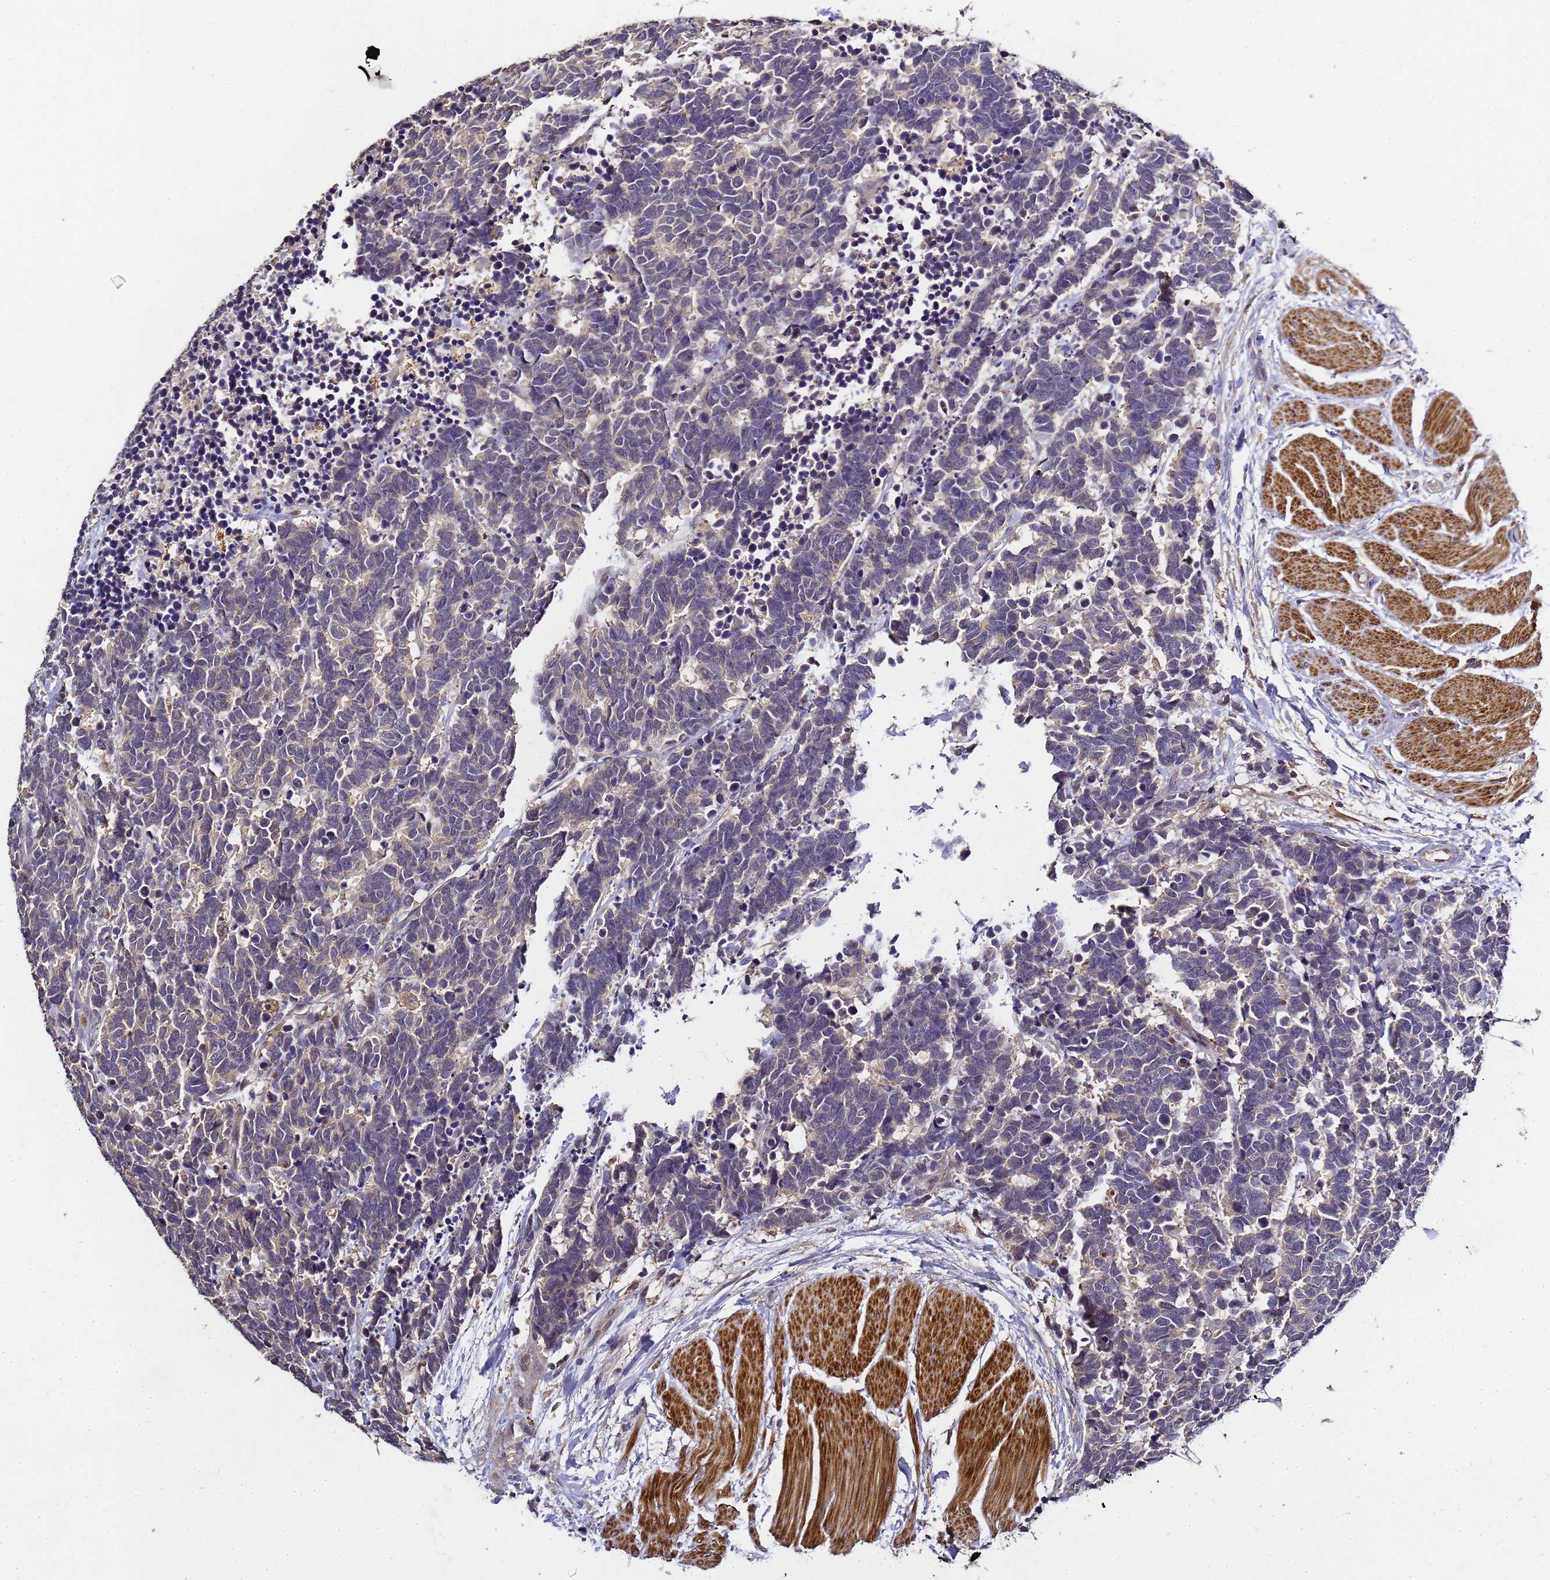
{"staining": {"intensity": "weak", "quantity": "<25%", "location": "cytoplasmic/membranous"}, "tissue": "carcinoid", "cell_type": "Tumor cells", "image_type": "cancer", "snomed": [{"axis": "morphology", "description": "Carcinoma, NOS"}, {"axis": "morphology", "description": "Carcinoid, malignant, NOS"}, {"axis": "topography", "description": "Urinary bladder"}], "caption": "This histopathology image is of carcinoid stained with immunohistochemistry to label a protein in brown with the nuclei are counter-stained blue. There is no staining in tumor cells.", "gene": "LGI4", "patient": {"sex": "male", "age": 57}}